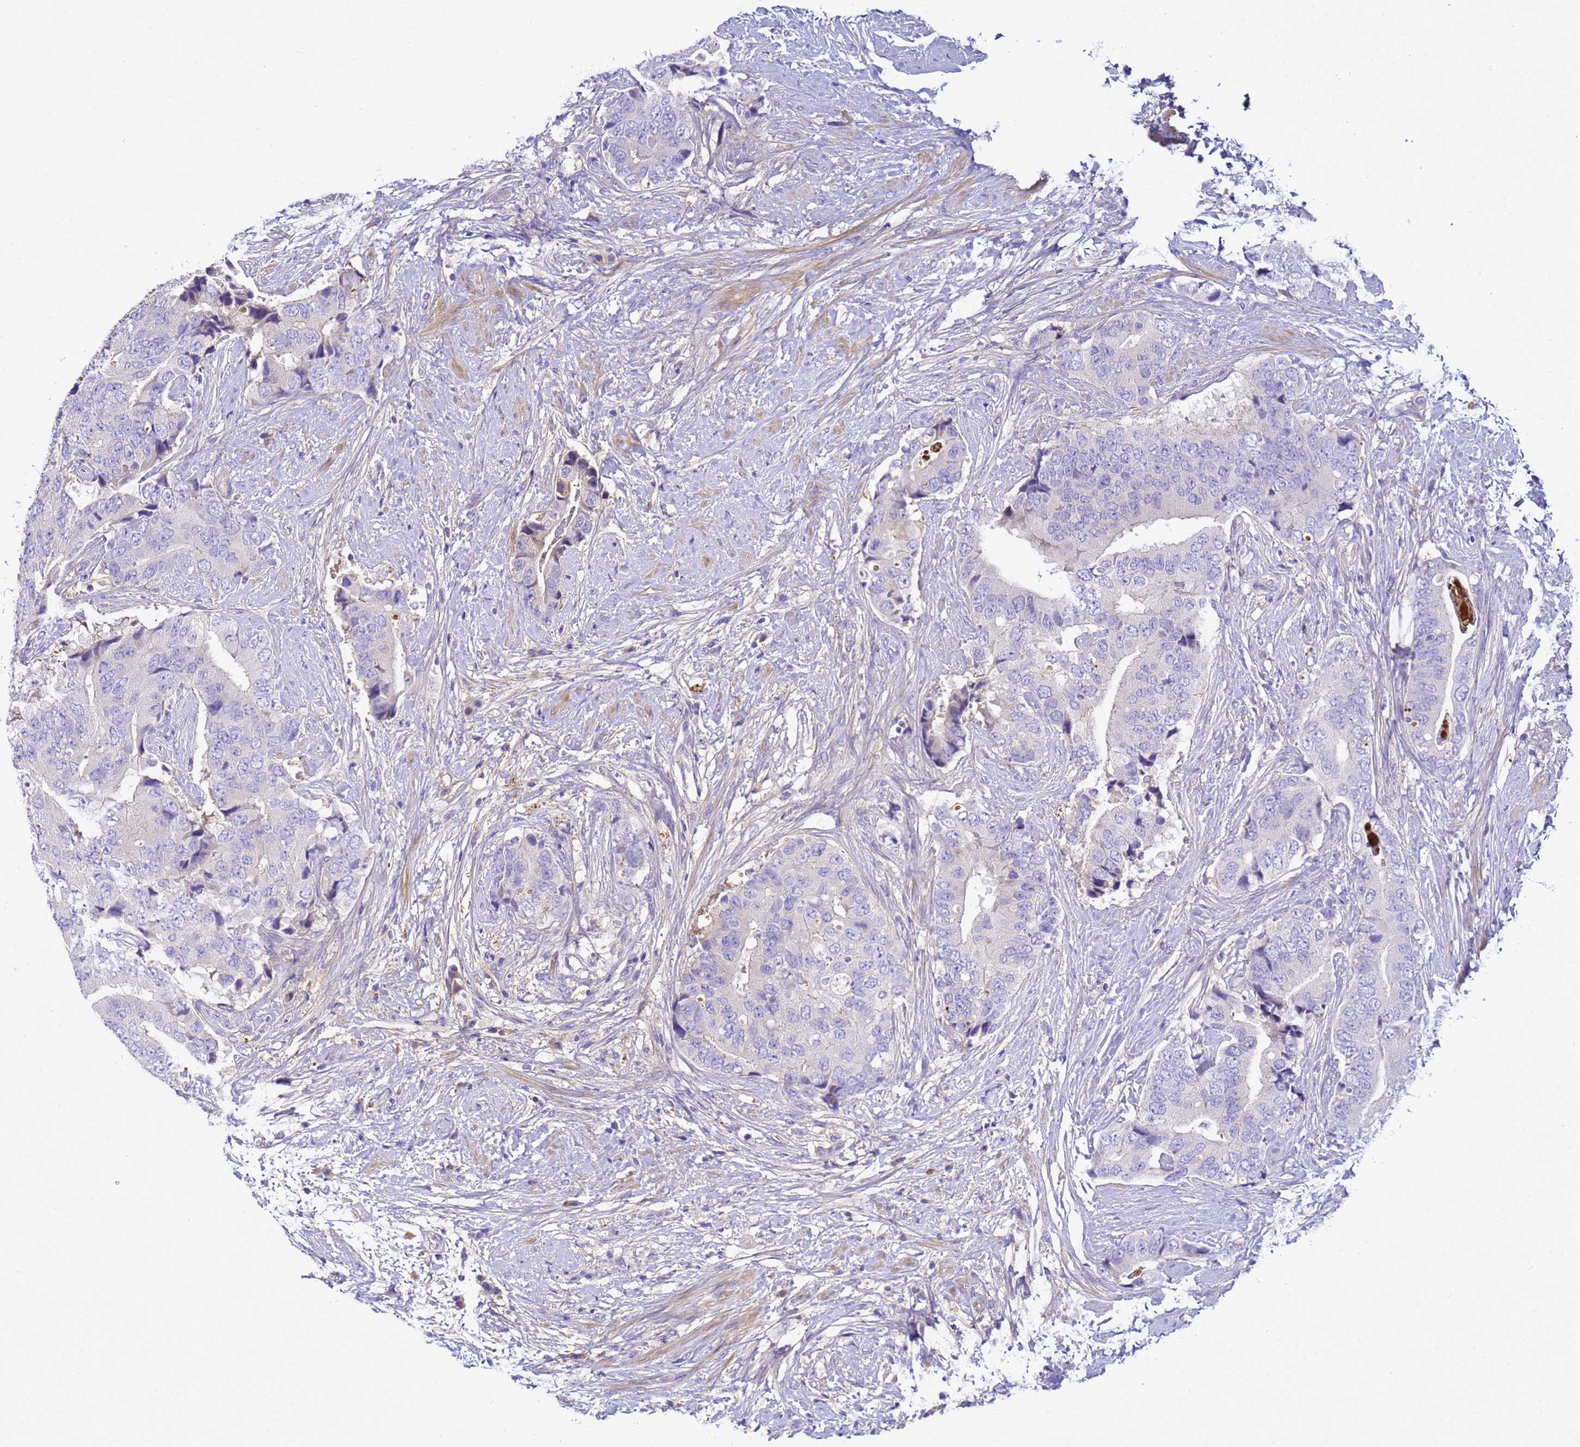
{"staining": {"intensity": "negative", "quantity": "none", "location": "none"}, "tissue": "prostate cancer", "cell_type": "Tumor cells", "image_type": "cancer", "snomed": [{"axis": "morphology", "description": "Adenocarcinoma, High grade"}, {"axis": "topography", "description": "Prostate"}], "caption": "Tumor cells are negative for brown protein staining in prostate cancer. (DAB immunohistochemistry (IHC) with hematoxylin counter stain).", "gene": "TBCD", "patient": {"sex": "male", "age": 70}}